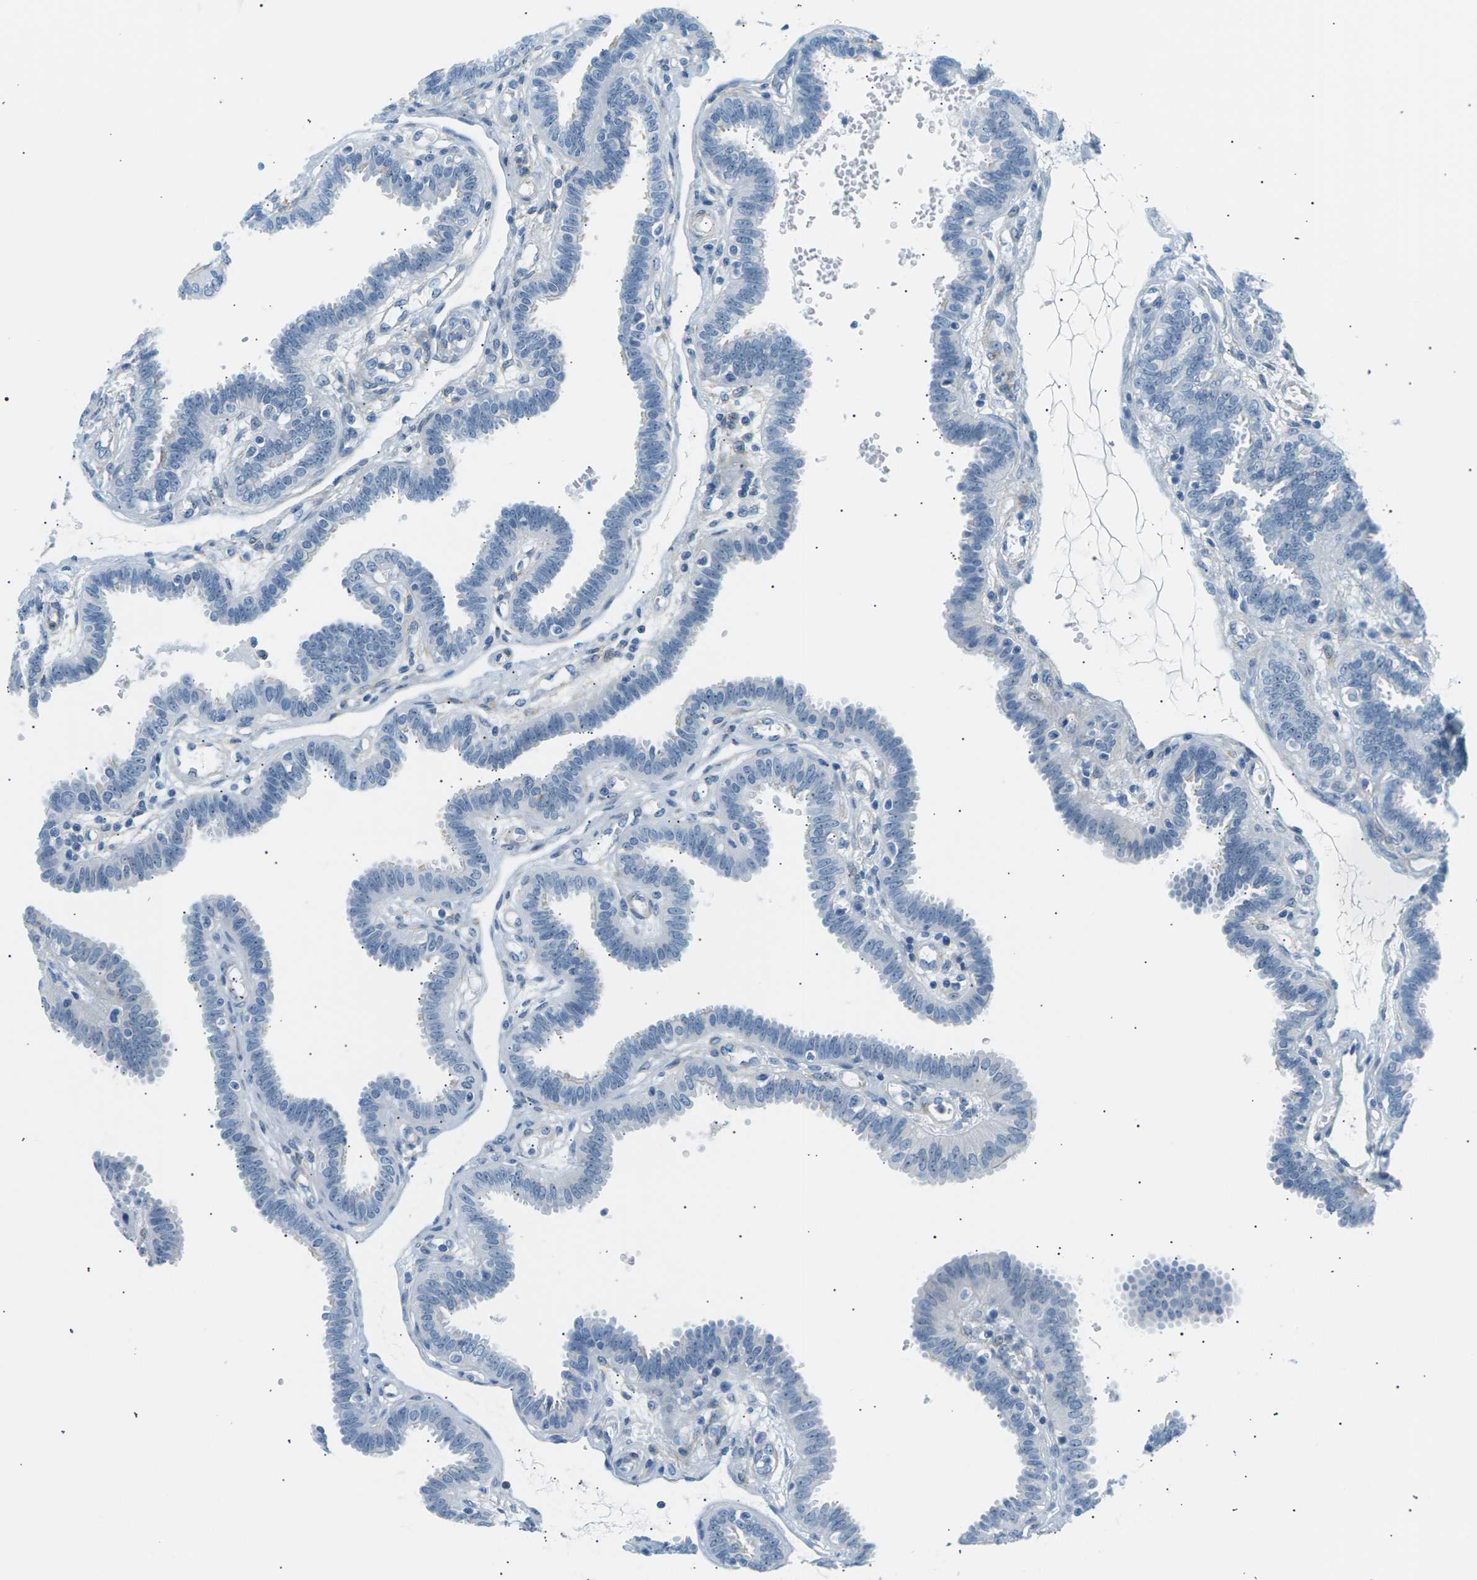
{"staining": {"intensity": "negative", "quantity": "none", "location": "none"}, "tissue": "fallopian tube", "cell_type": "Glandular cells", "image_type": "normal", "snomed": [{"axis": "morphology", "description": "Normal tissue, NOS"}, {"axis": "topography", "description": "Fallopian tube"}], "caption": "IHC image of benign fallopian tube: fallopian tube stained with DAB (3,3'-diaminobenzidine) demonstrates no significant protein positivity in glandular cells. (Immunohistochemistry, brightfield microscopy, high magnification).", "gene": "SEPTIN5", "patient": {"sex": "female", "age": 32}}